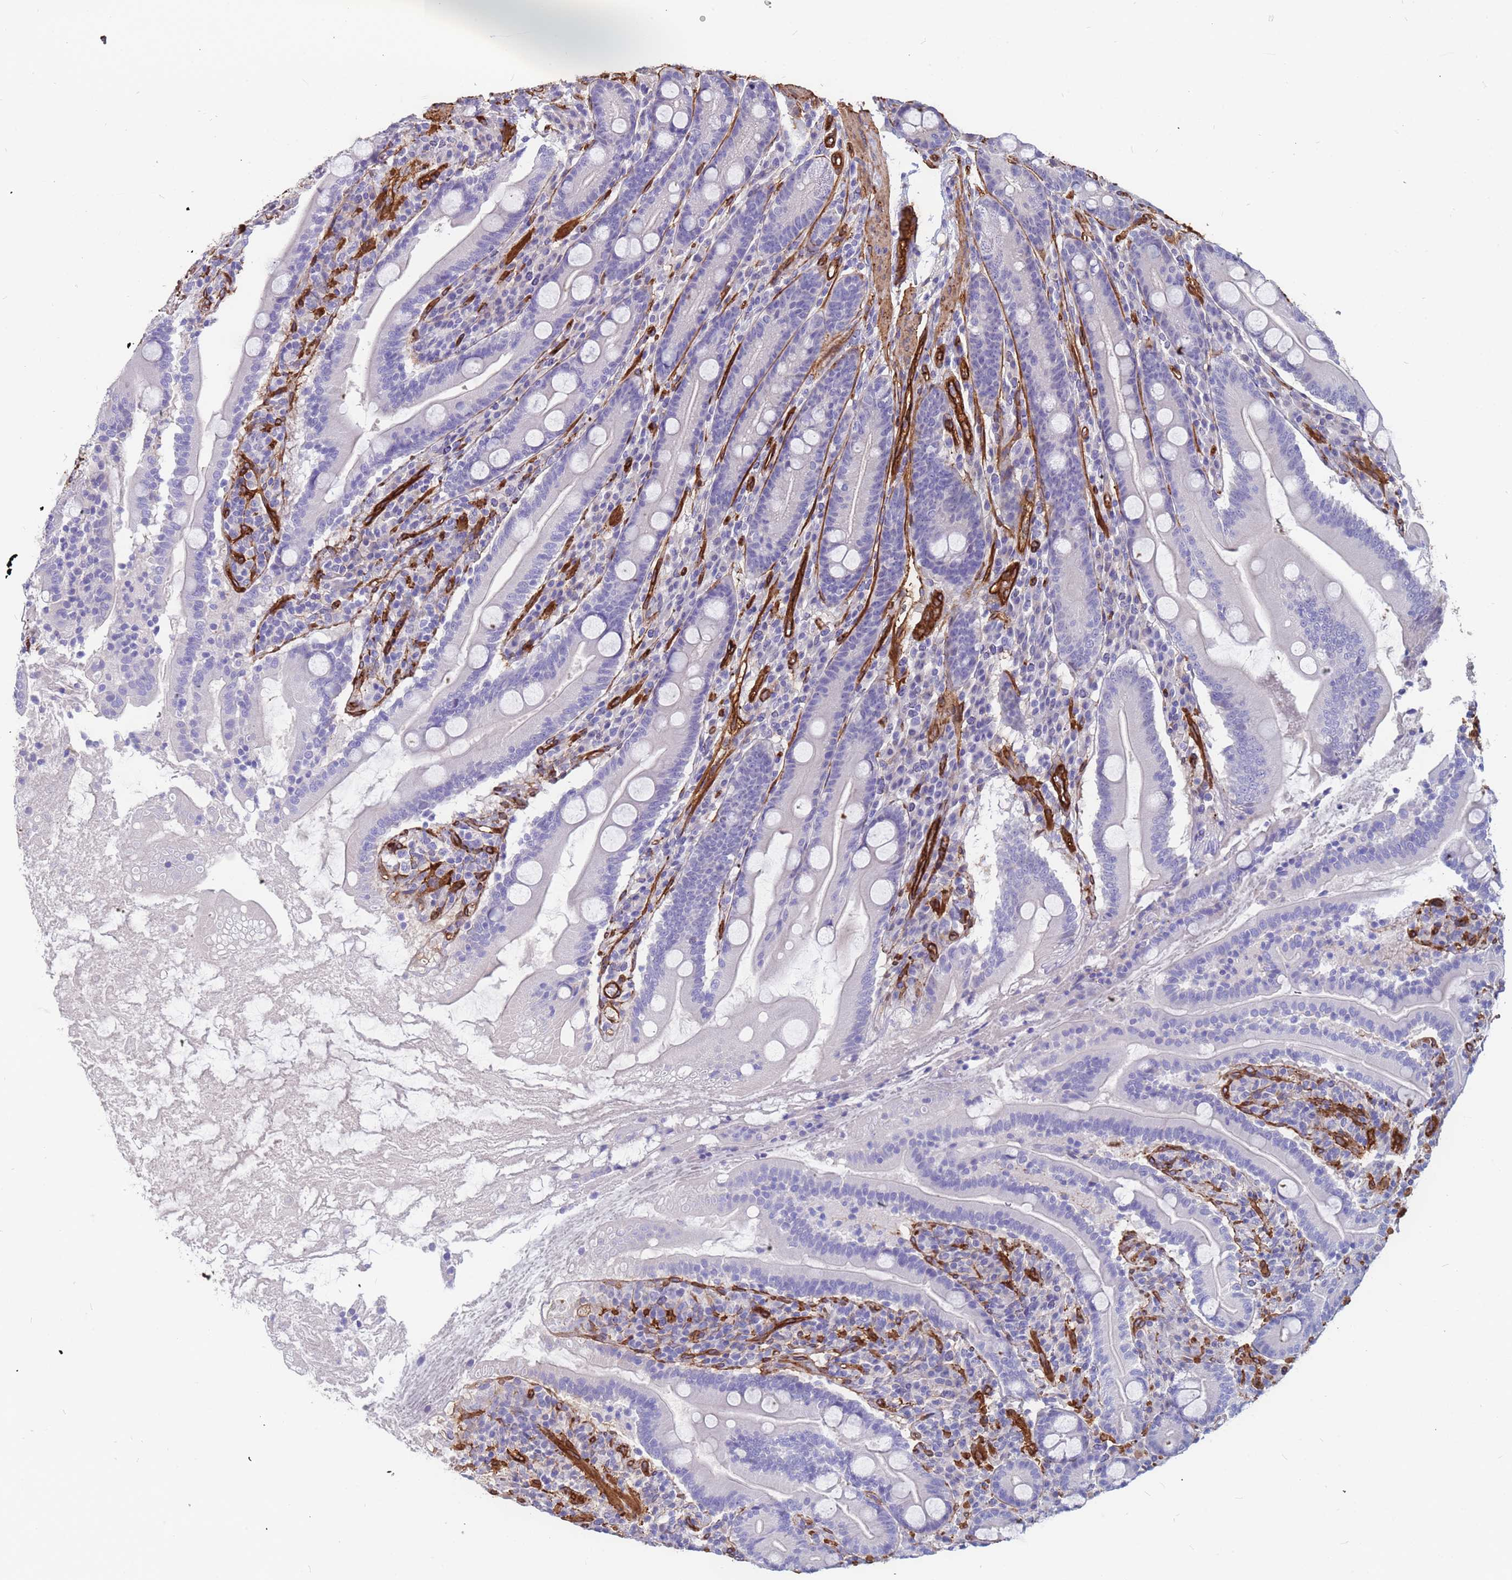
{"staining": {"intensity": "negative", "quantity": "none", "location": "none"}, "tissue": "duodenum", "cell_type": "Glandular cells", "image_type": "normal", "snomed": [{"axis": "morphology", "description": "Normal tissue, NOS"}, {"axis": "topography", "description": "Duodenum"}], "caption": "High magnification brightfield microscopy of benign duodenum stained with DAB (brown) and counterstained with hematoxylin (blue): glandular cells show no significant positivity.", "gene": "EHD2", "patient": {"sex": "male", "age": 35}}